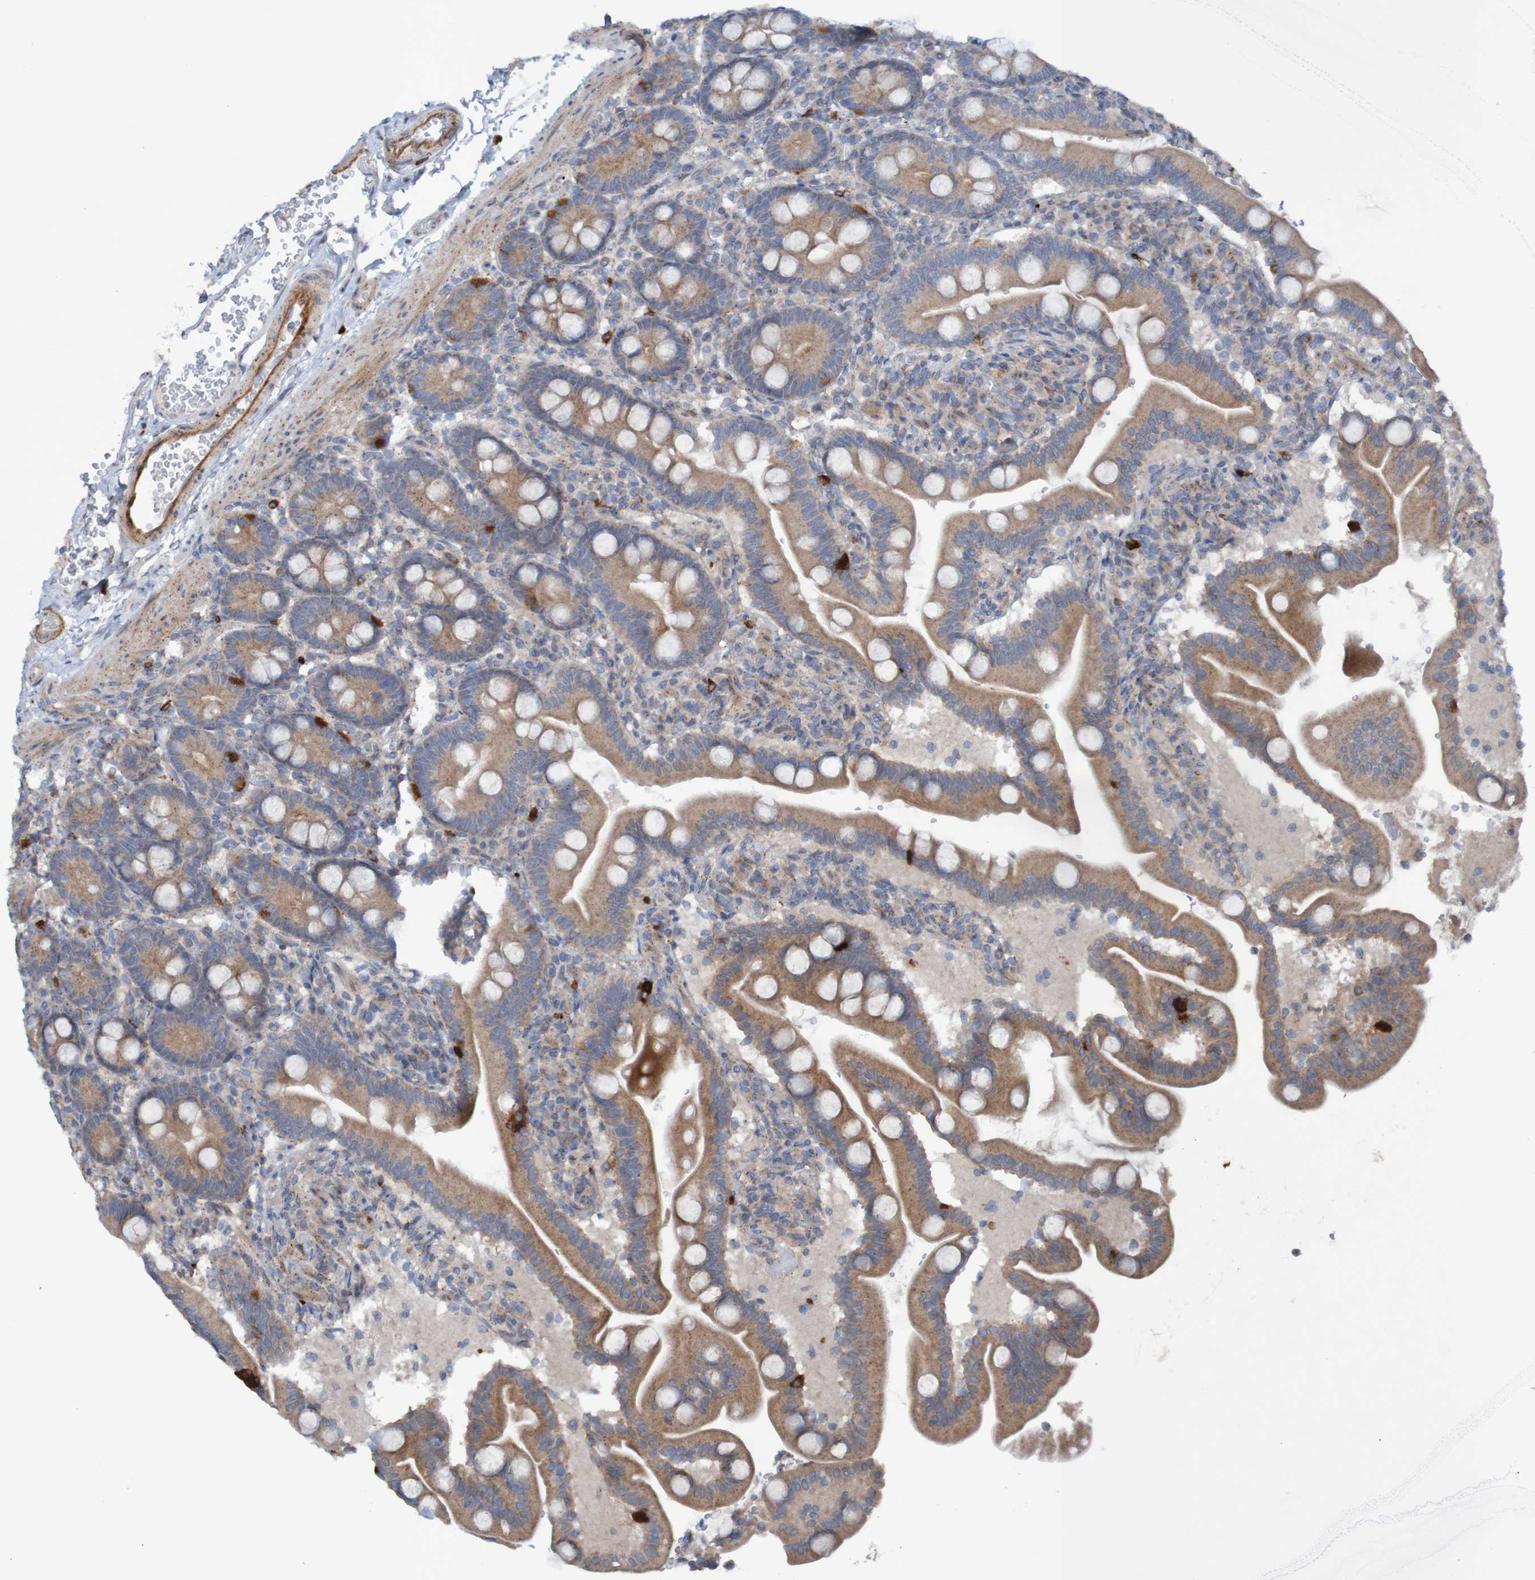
{"staining": {"intensity": "moderate", "quantity": ">75%", "location": "cytoplasmic/membranous"}, "tissue": "duodenum", "cell_type": "Glandular cells", "image_type": "normal", "snomed": [{"axis": "morphology", "description": "Normal tissue, NOS"}, {"axis": "topography", "description": "Duodenum"}], "caption": "Protein staining shows moderate cytoplasmic/membranous expression in about >75% of glandular cells in unremarkable duodenum.", "gene": "ANGPT4", "patient": {"sex": "male", "age": 54}}